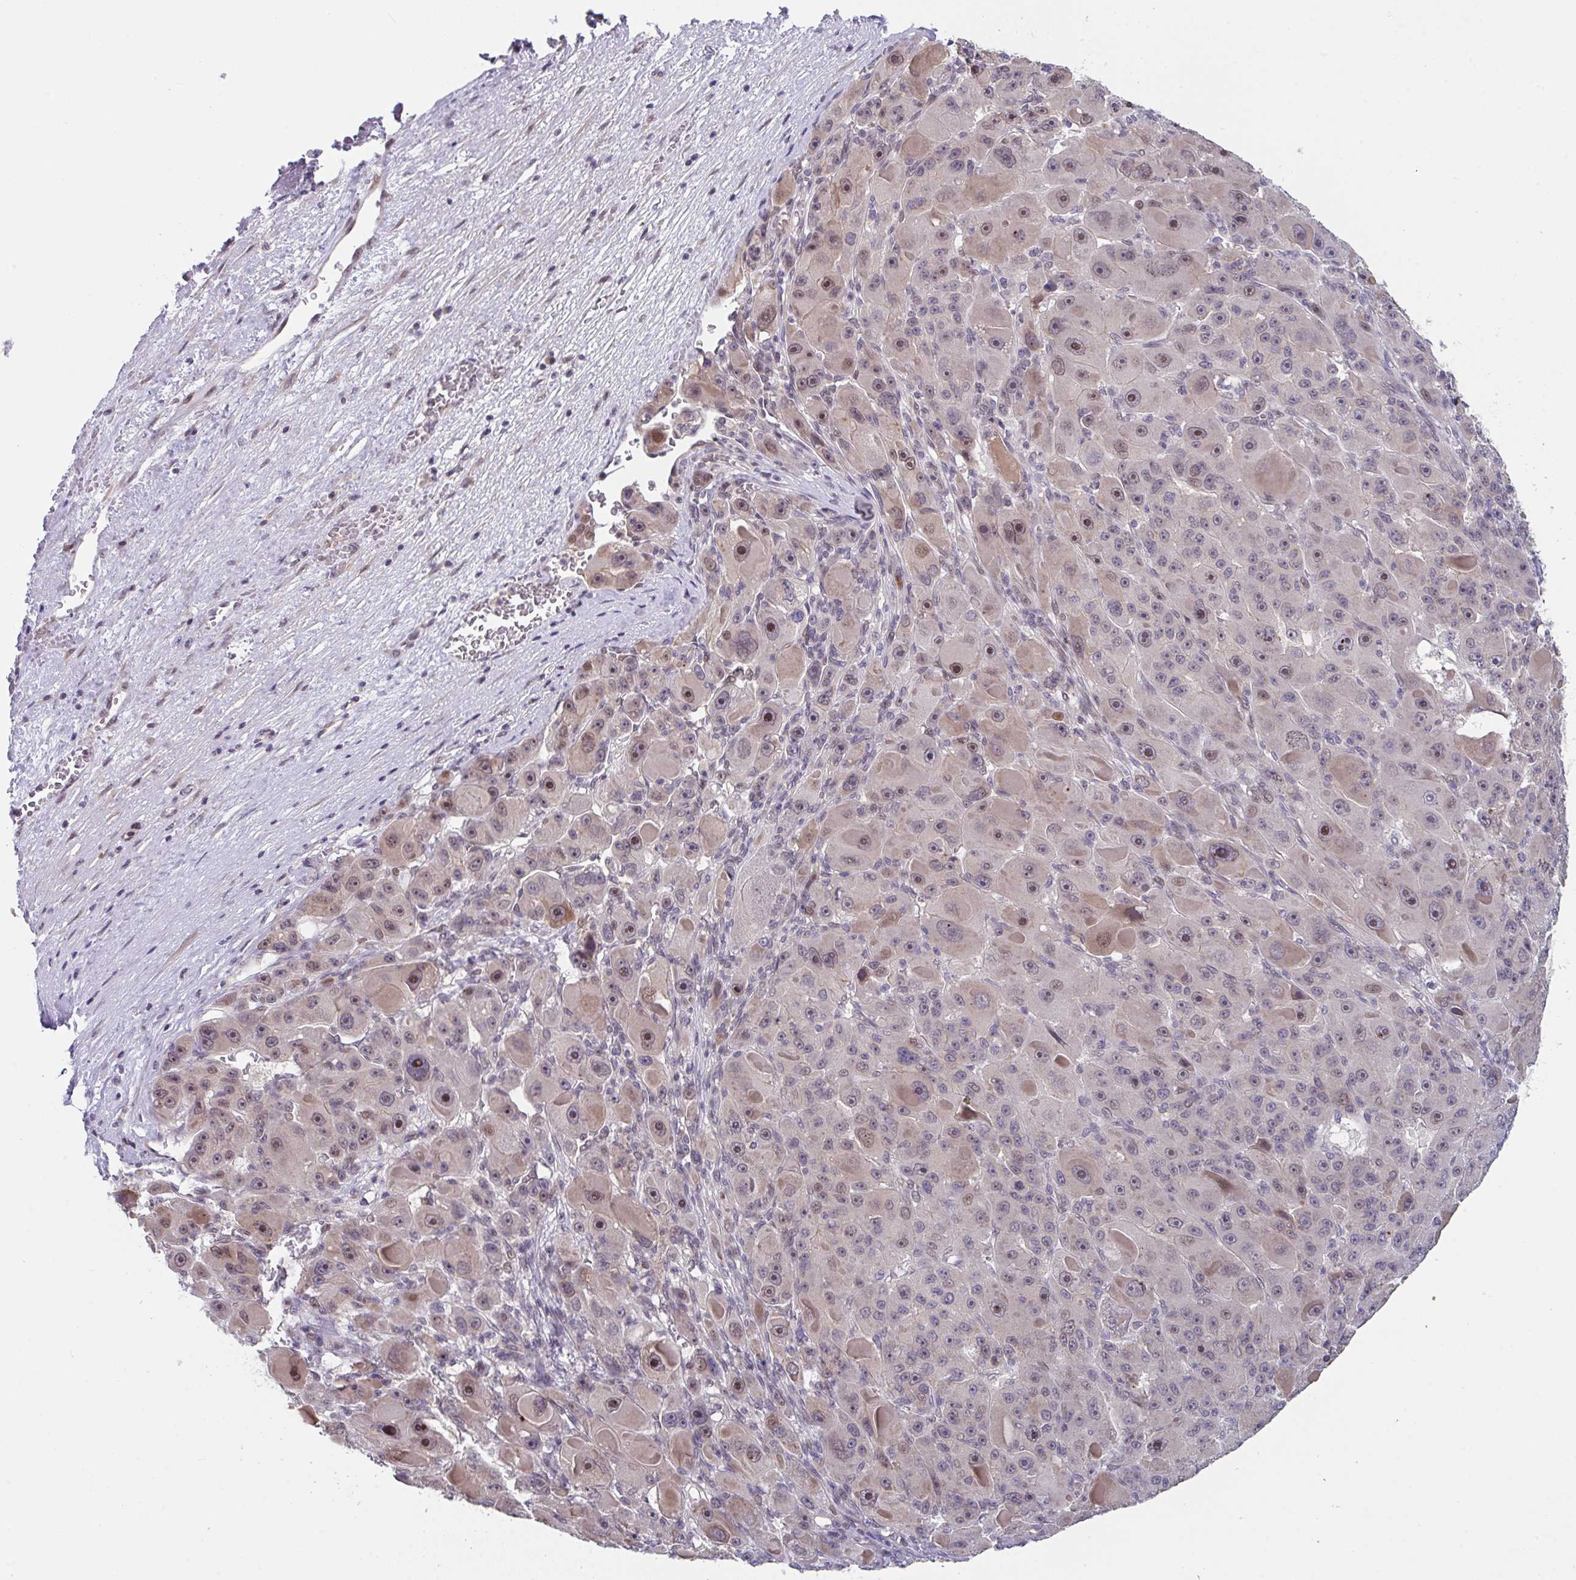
{"staining": {"intensity": "moderate", "quantity": "25%-75%", "location": "cytoplasmic/membranous,nuclear"}, "tissue": "liver cancer", "cell_type": "Tumor cells", "image_type": "cancer", "snomed": [{"axis": "morphology", "description": "Carcinoma, Hepatocellular, NOS"}, {"axis": "topography", "description": "Liver"}], "caption": "Hepatocellular carcinoma (liver) was stained to show a protein in brown. There is medium levels of moderate cytoplasmic/membranous and nuclear expression in about 25%-75% of tumor cells.", "gene": "RBM18", "patient": {"sex": "male", "age": 76}}